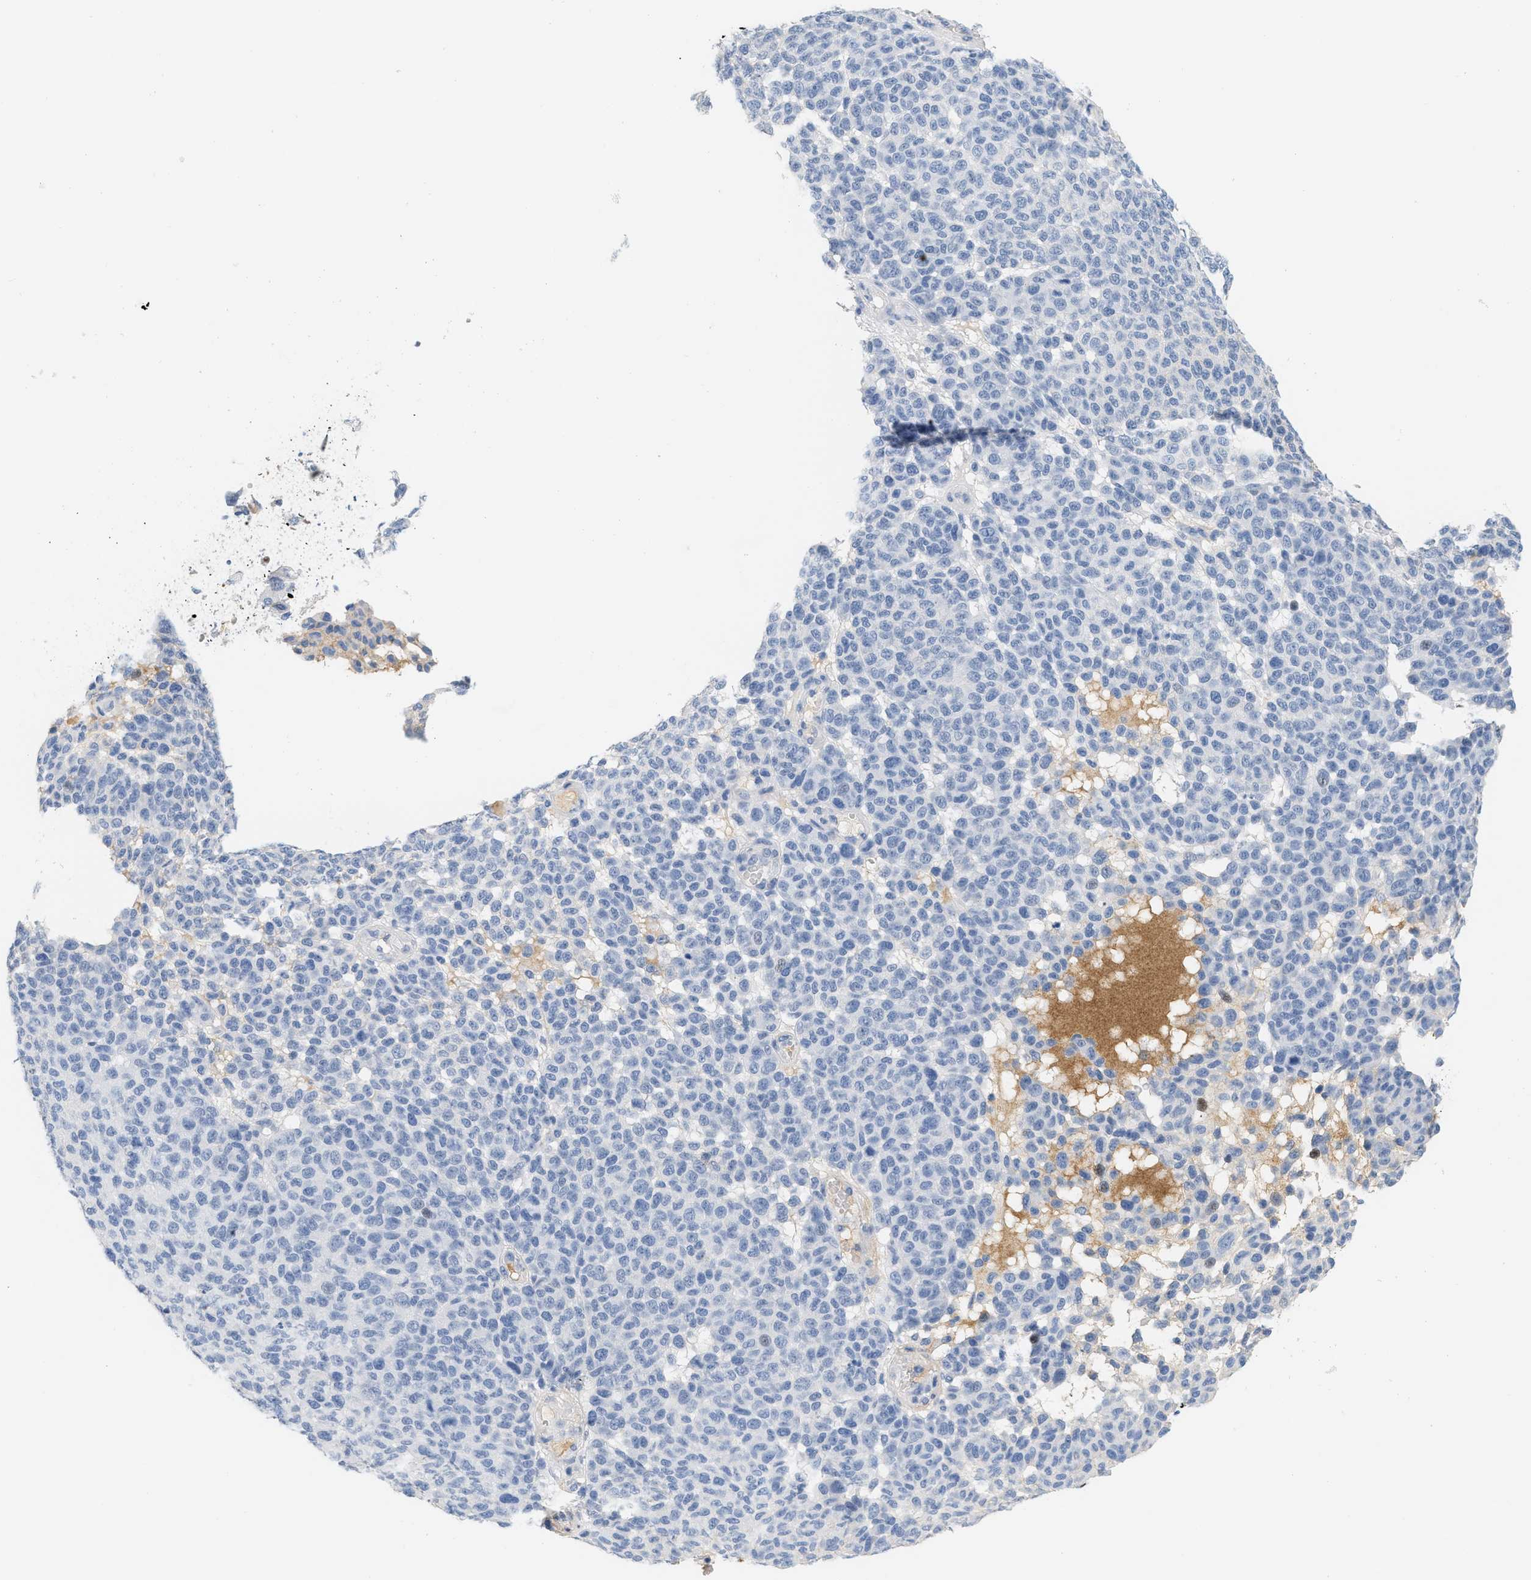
{"staining": {"intensity": "negative", "quantity": "none", "location": "none"}, "tissue": "melanoma", "cell_type": "Tumor cells", "image_type": "cancer", "snomed": [{"axis": "morphology", "description": "Malignant melanoma, NOS"}, {"axis": "topography", "description": "Skin"}], "caption": "A high-resolution photomicrograph shows immunohistochemistry staining of melanoma, which exhibits no significant positivity in tumor cells. (DAB immunohistochemistry (IHC) visualized using brightfield microscopy, high magnification).", "gene": "CFH", "patient": {"sex": "male", "age": 59}}